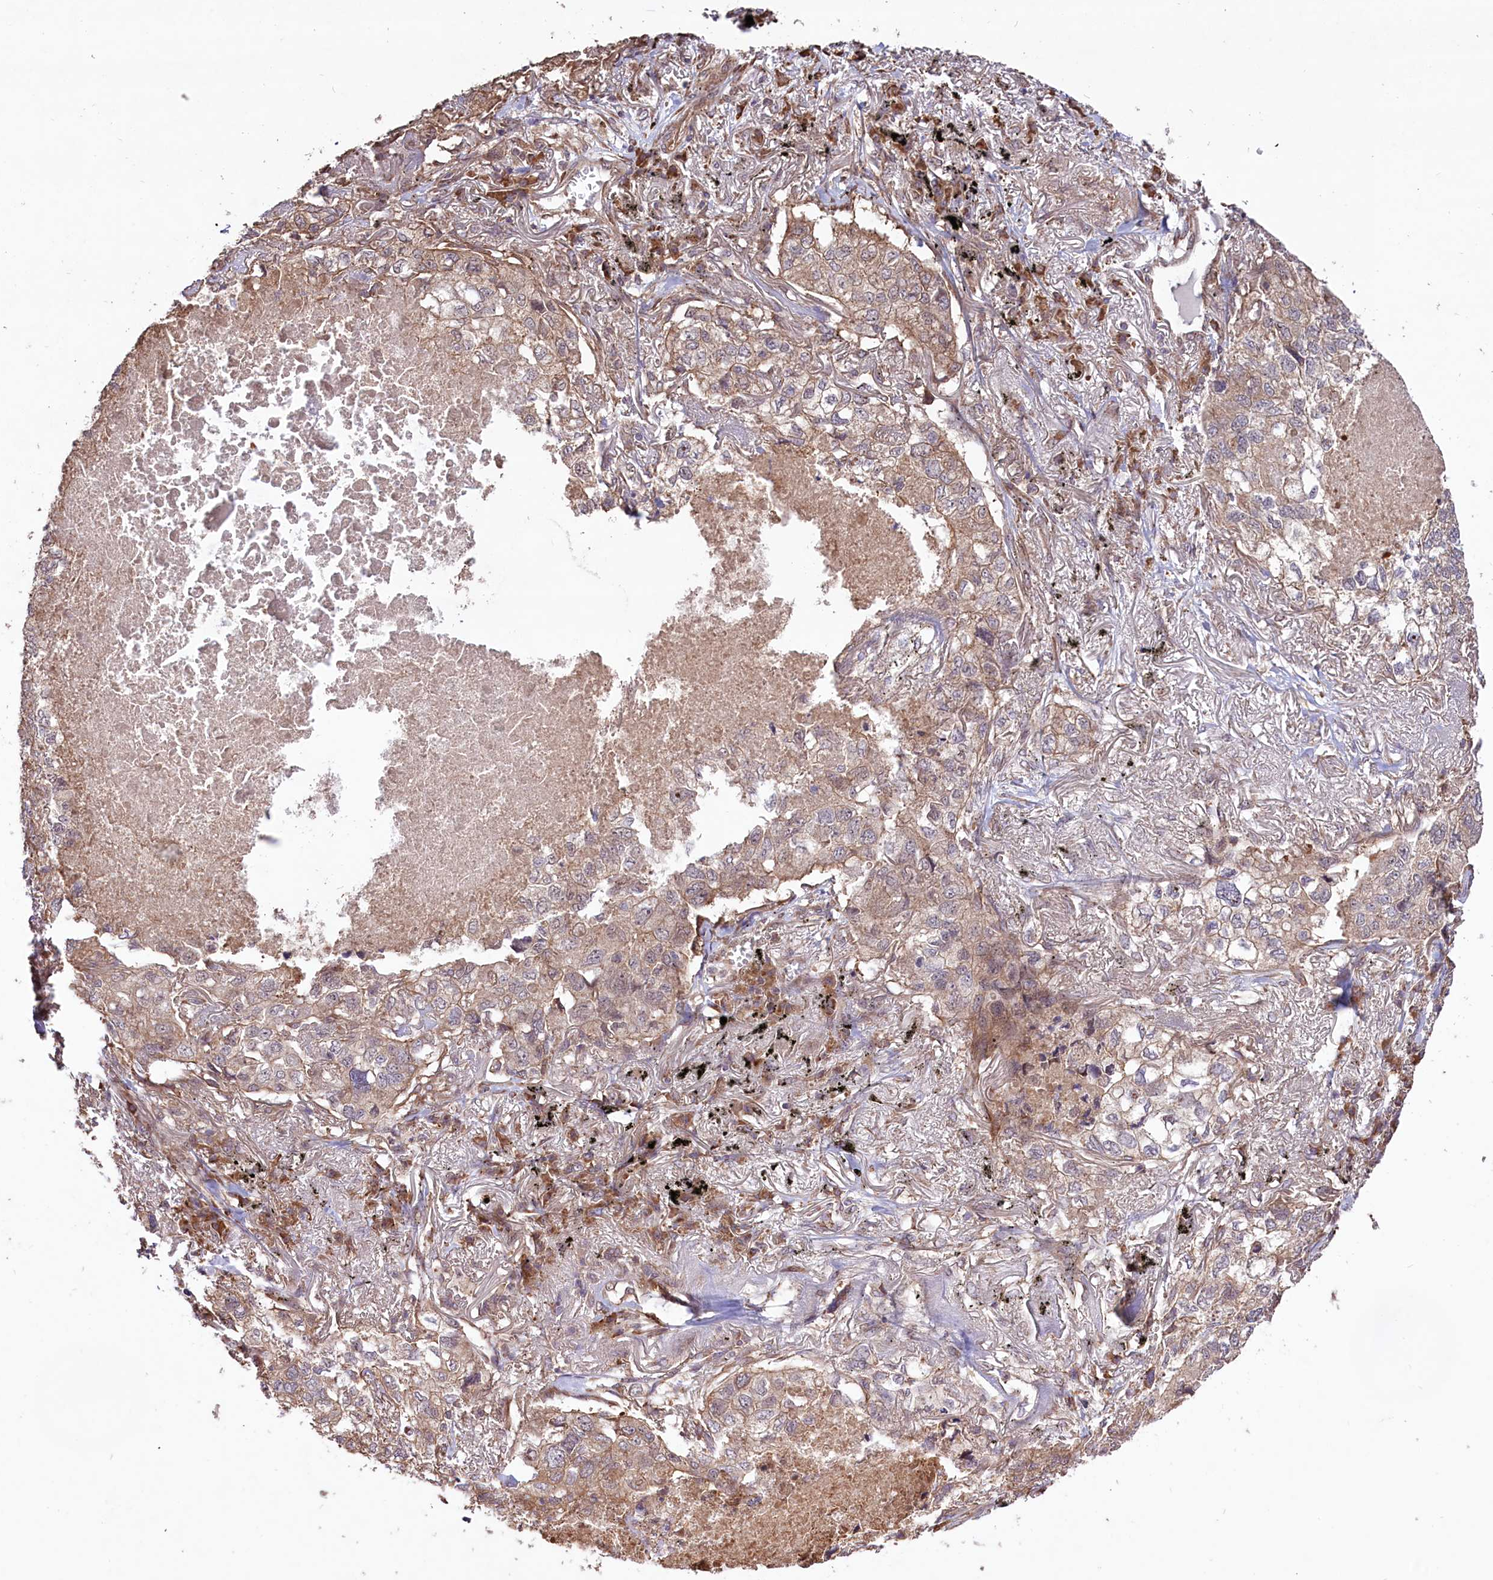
{"staining": {"intensity": "weak", "quantity": ">75%", "location": "cytoplasmic/membranous"}, "tissue": "lung cancer", "cell_type": "Tumor cells", "image_type": "cancer", "snomed": [{"axis": "morphology", "description": "Adenocarcinoma, NOS"}, {"axis": "topography", "description": "Lung"}], "caption": "This is an image of IHC staining of lung adenocarcinoma, which shows weak positivity in the cytoplasmic/membranous of tumor cells.", "gene": "HDAC5", "patient": {"sex": "male", "age": 65}}